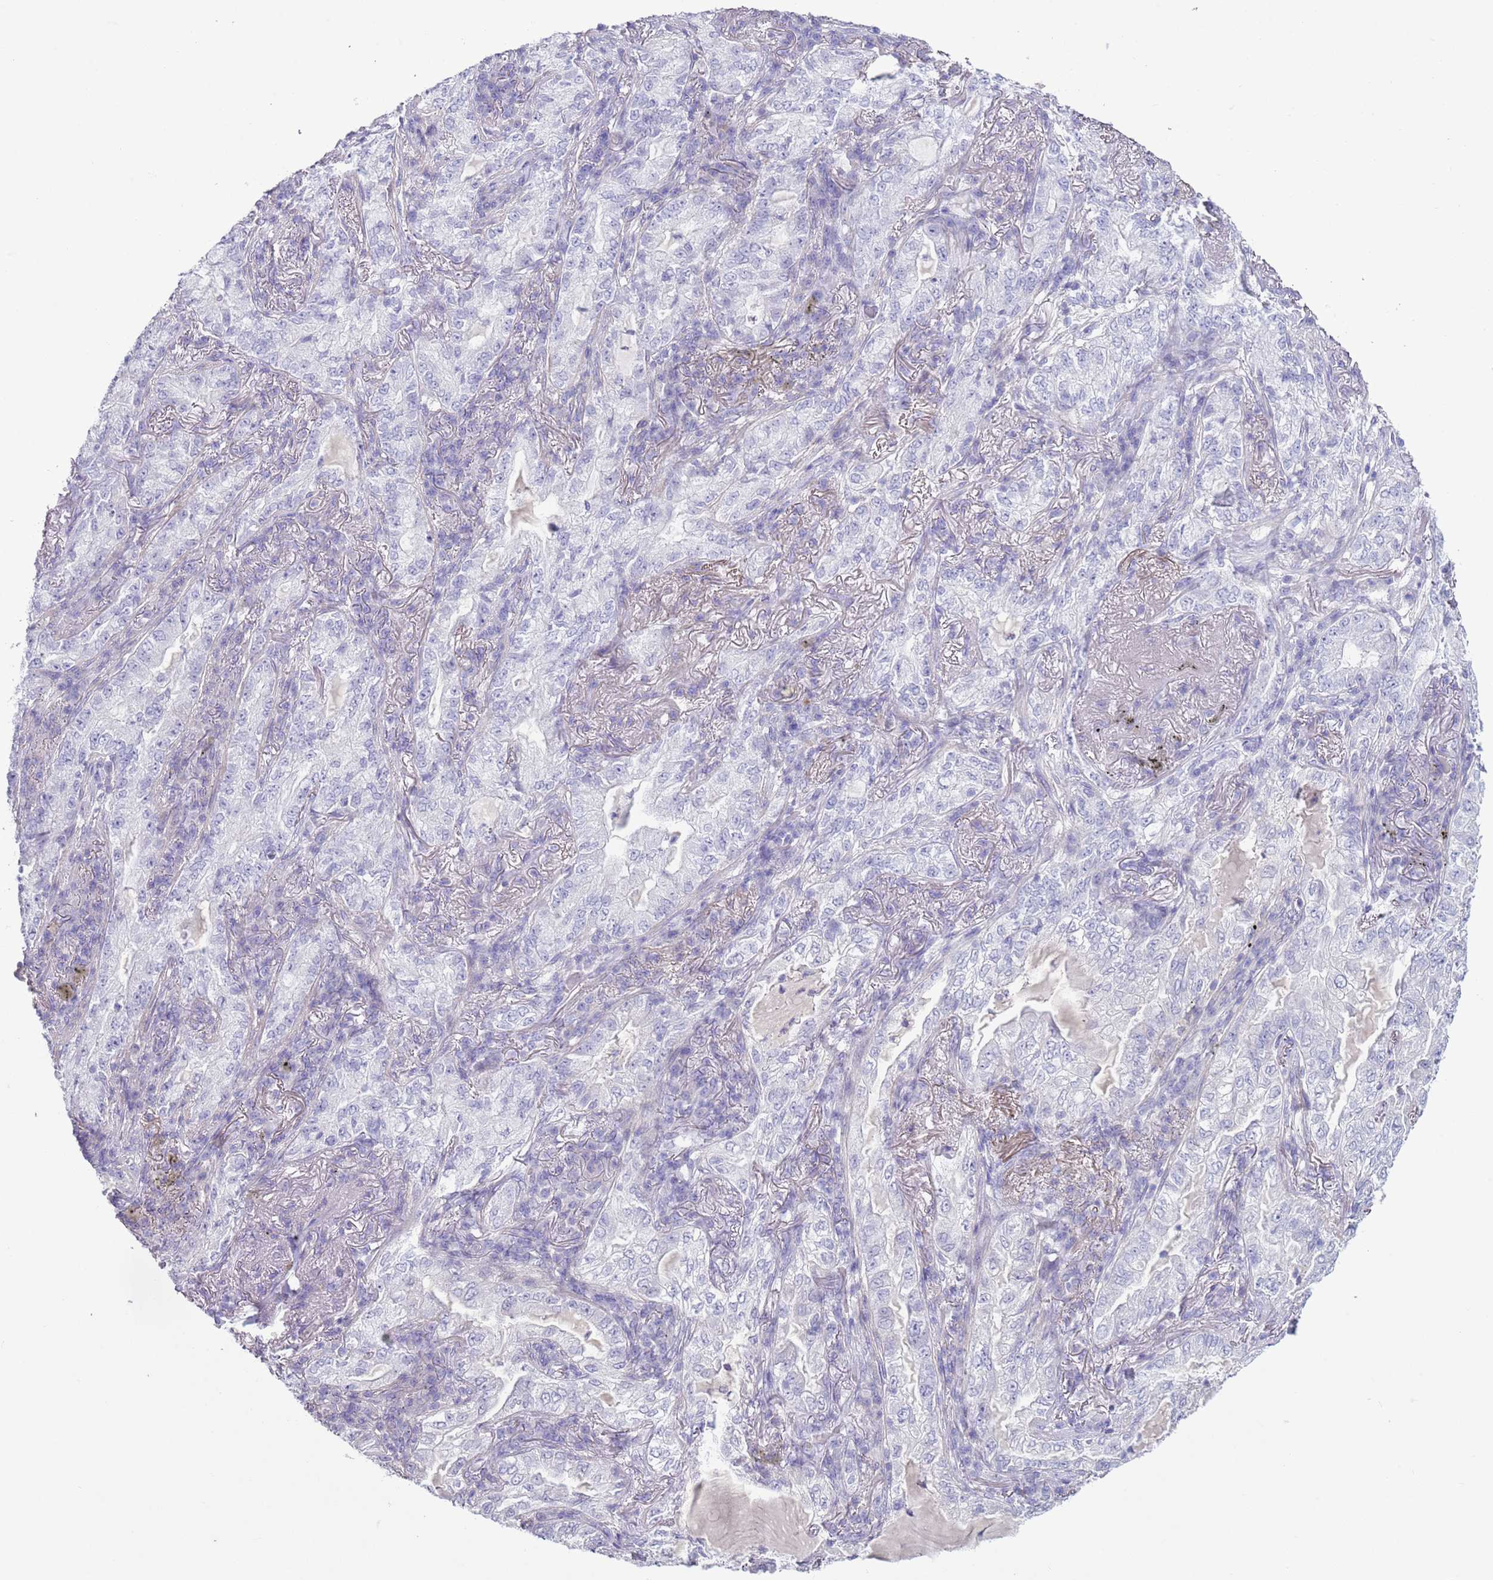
{"staining": {"intensity": "negative", "quantity": "none", "location": "none"}, "tissue": "lung cancer", "cell_type": "Tumor cells", "image_type": "cancer", "snomed": [{"axis": "morphology", "description": "Adenocarcinoma, NOS"}, {"axis": "topography", "description": "Lung"}], "caption": "Immunohistochemical staining of lung adenocarcinoma shows no significant expression in tumor cells. (Immunohistochemistry, brightfield microscopy, high magnification).", "gene": "NPAP1", "patient": {"sex": "female", "age": 73}}